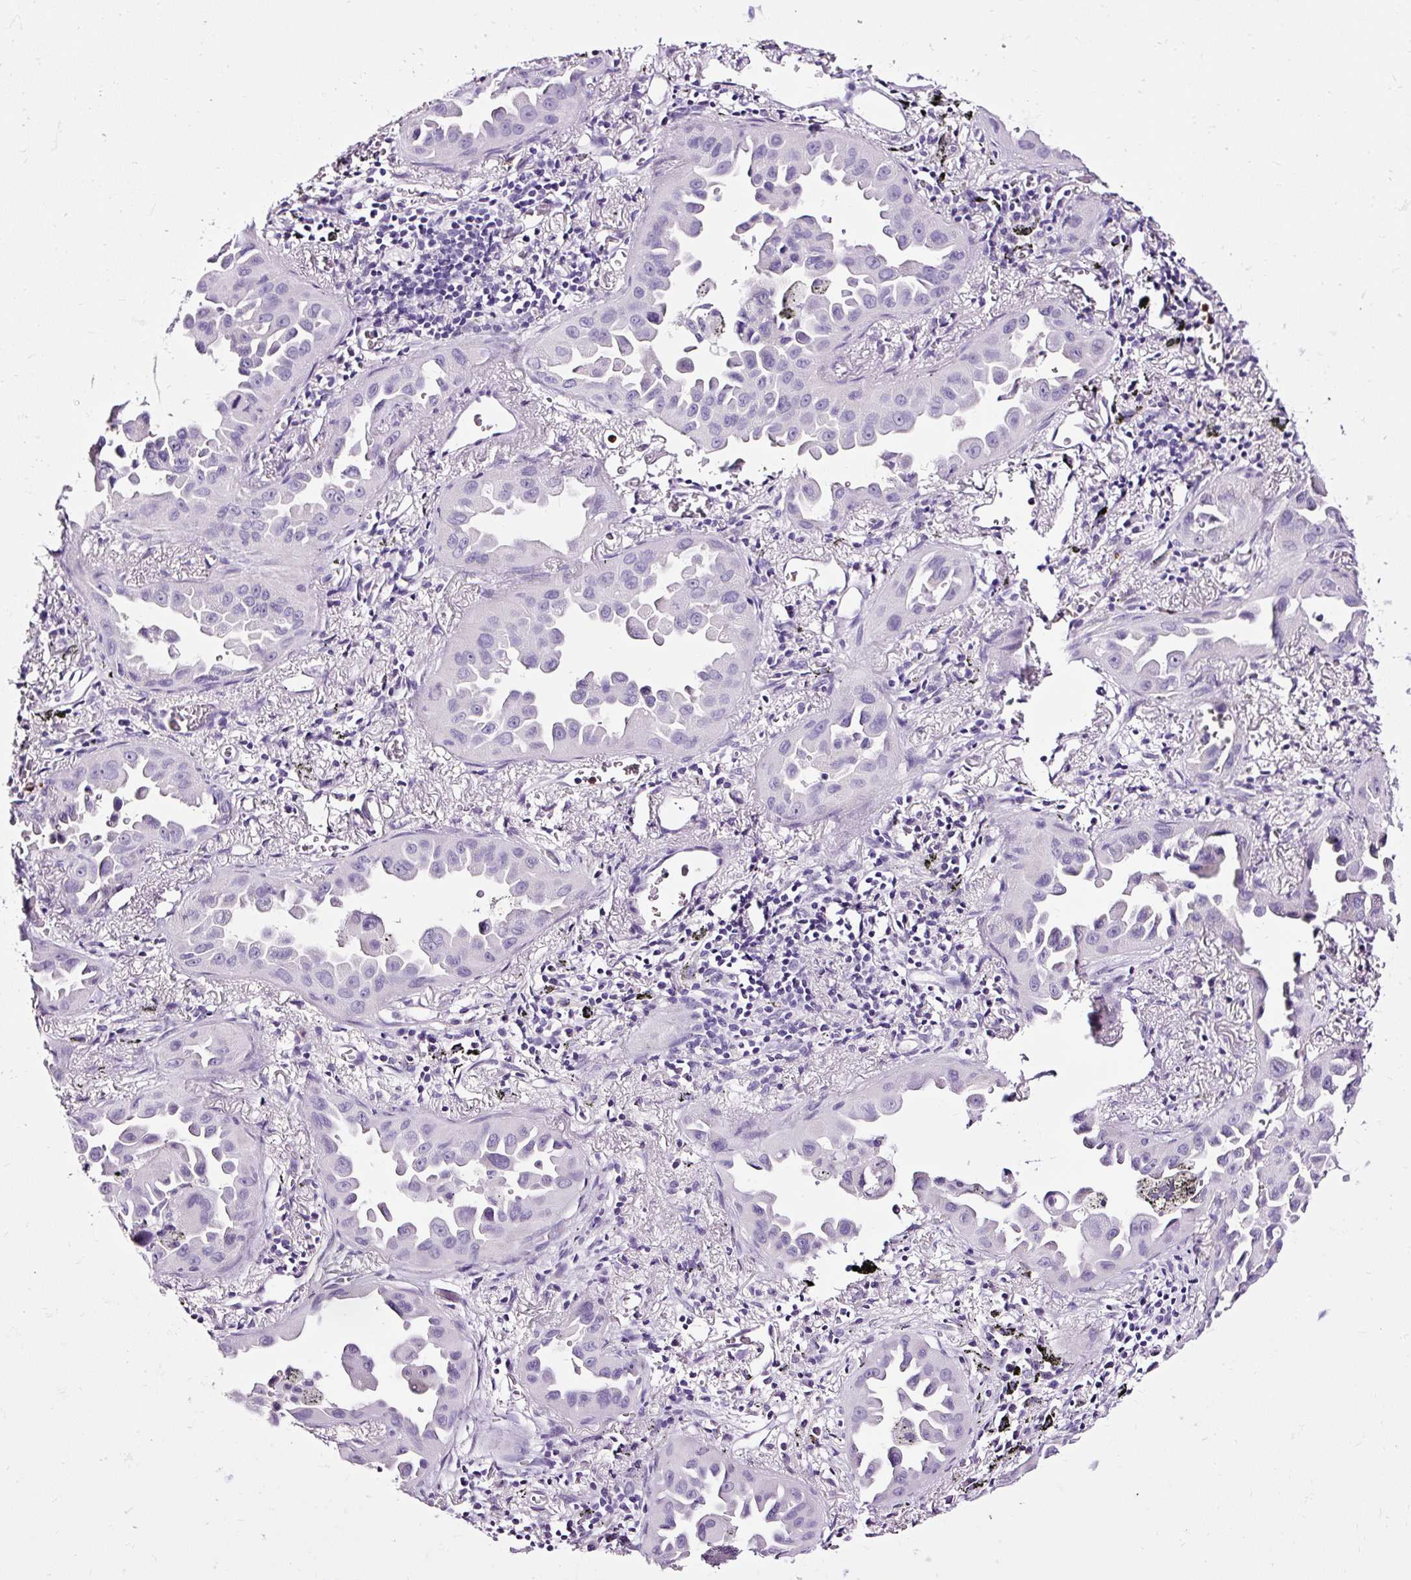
{"staining": {"intensity": "negative", "quantity": "none", "location": "none"}, "tissue": "lung cancer", "cell_type": "Tumor cells", "image_type": "cancer", "snomed": [{"axis": "morphology", "description": "Adenocarcinoma, NOS"}, {"axis": "topography", "description": "Lung"}], "caption": "An image of human lung adenocarcinoma is negative for staining in tumor cells.", "gene": "SLC7A8", "patient": {"sex": "male", "age": 68}}